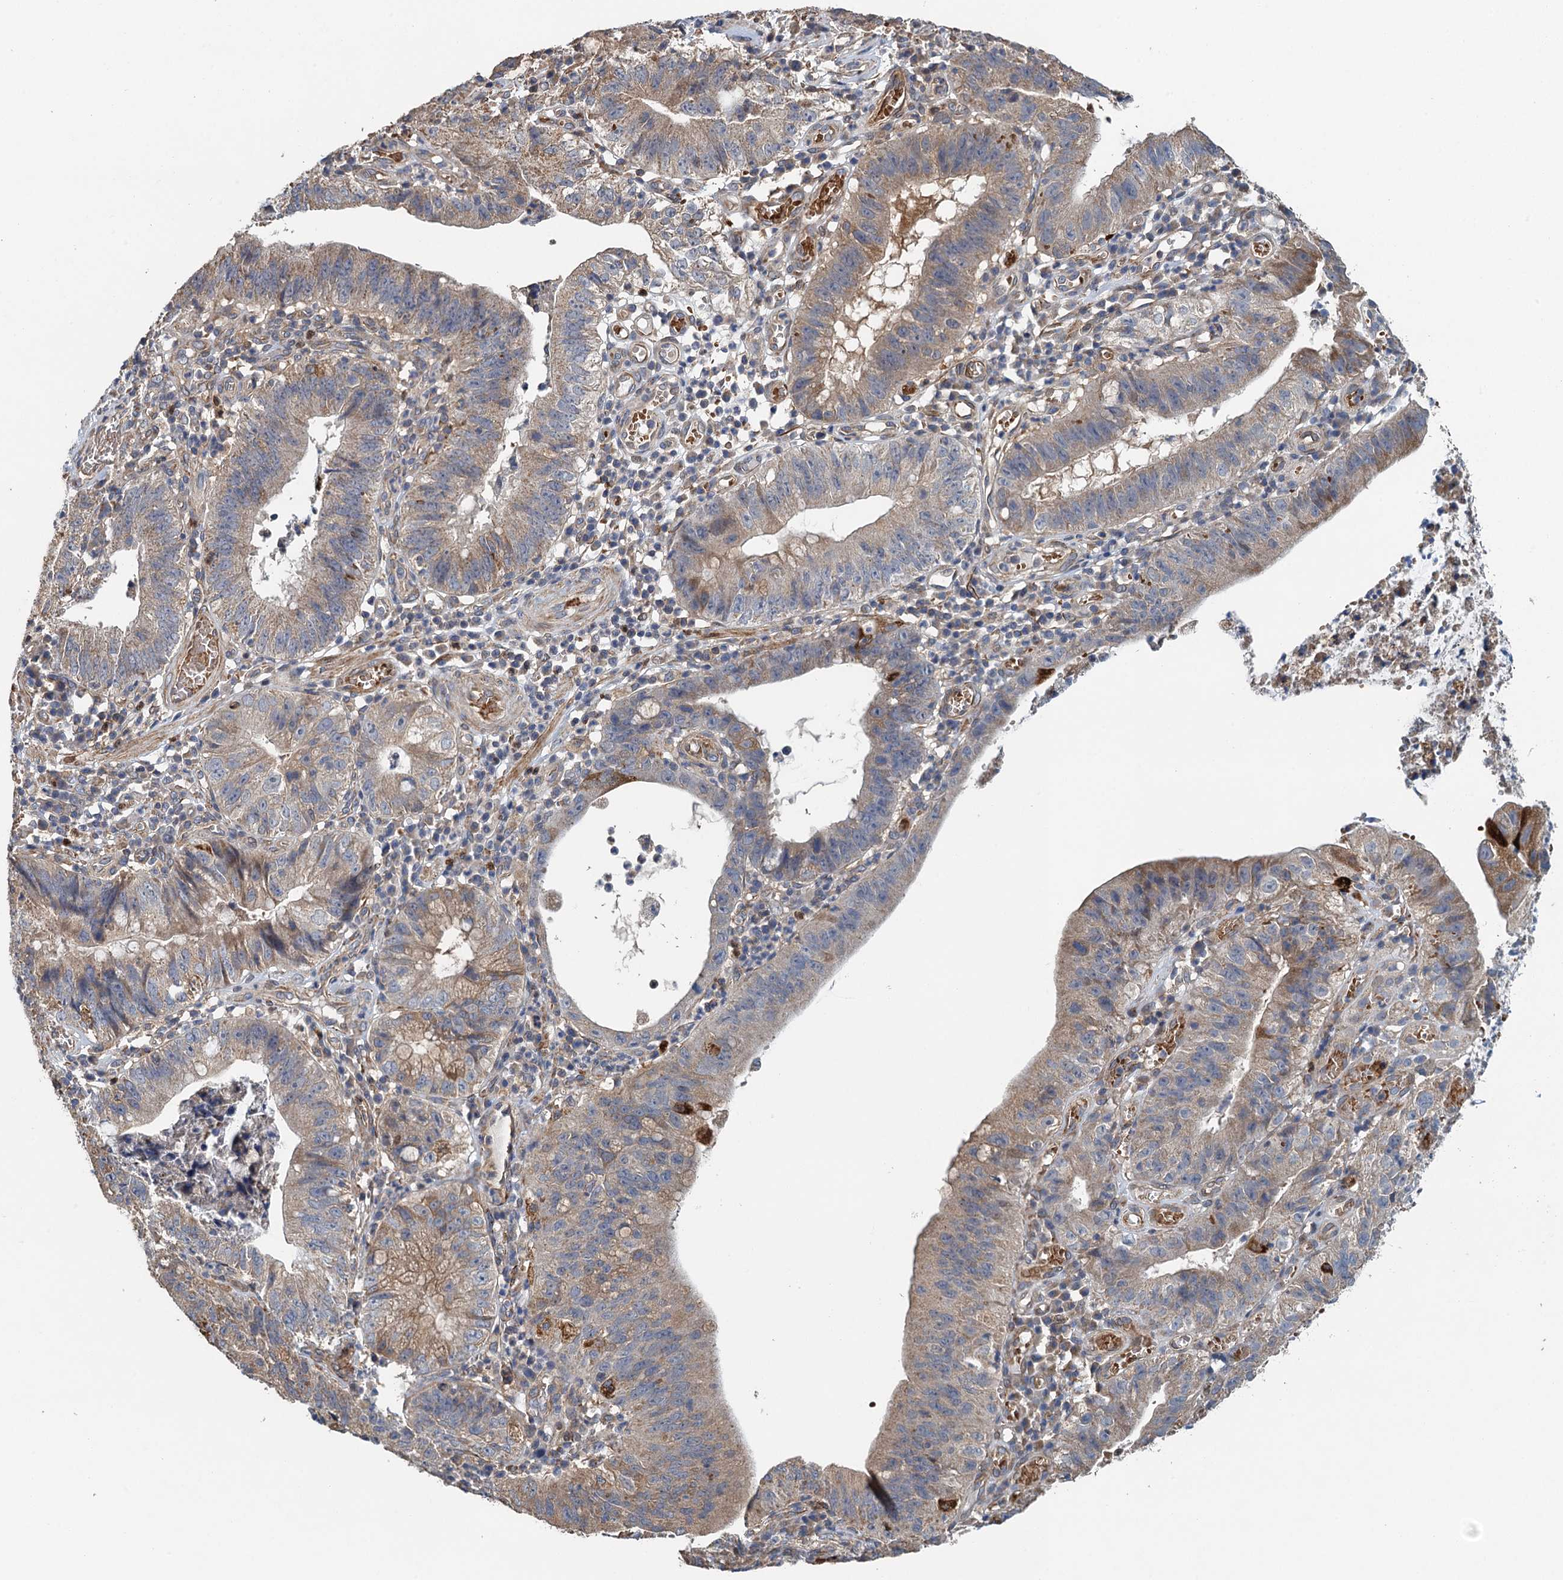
{"staining": {"intensity": "weak", "quantity": "25%-75%", "location": "cytoplasmic/membranous"}, "tissue": "stomach cancer", "cell_type": "Tumor cells", "image_type": "cancer", "snomed": [{"axis": "morphology", "description": "Adenocarcinoma, NOS"}, {"axis": "topography", "description": "Stomach"}], "caption": "Brown immunohistochemical staining in stomach cancer (adenocarcinoma) demonstrates weak cytoplasmic/membranous expression in about 25%-75% of tumor cells.", "gene": "RSAD2", "patient": {"sex": "male", "age": 59}}